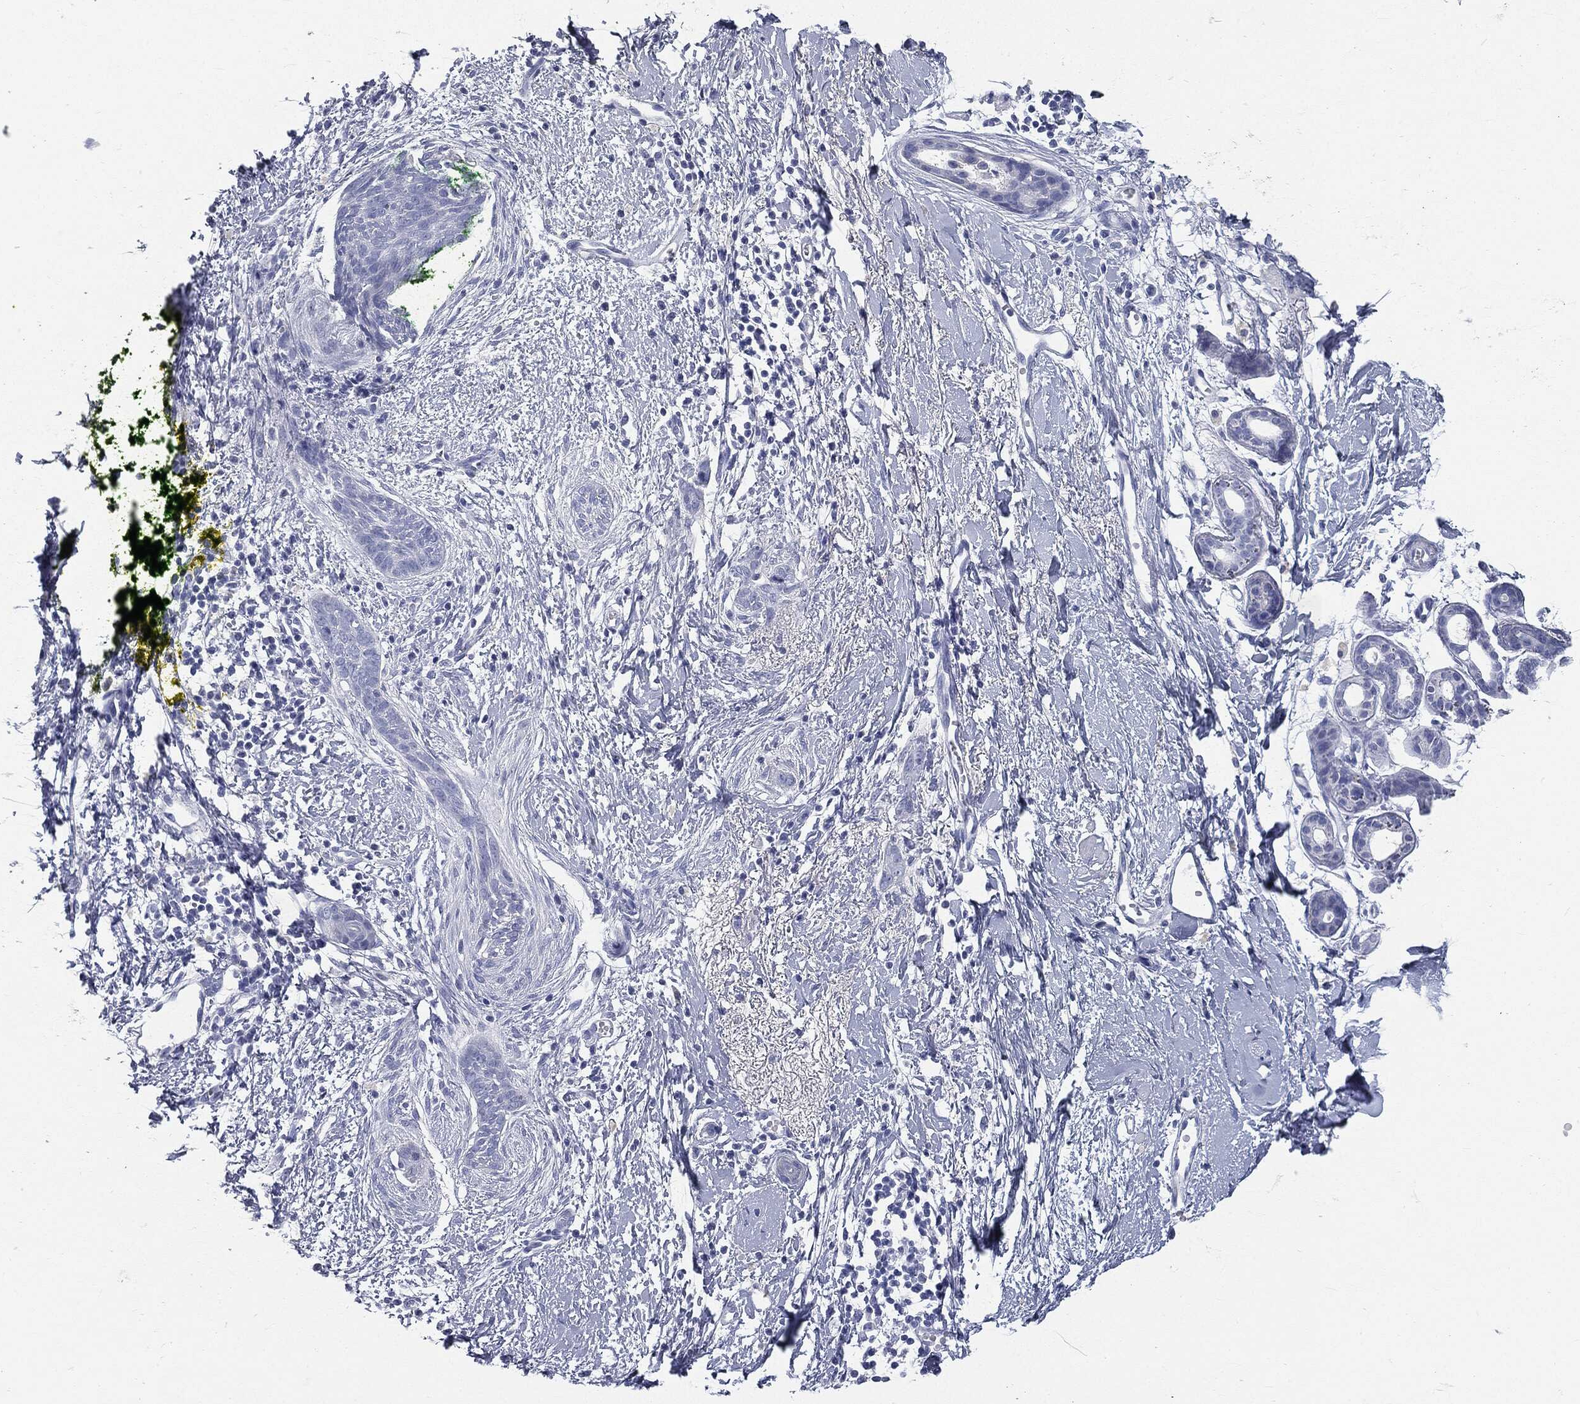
{"staining": {"intensity": "negative", "quantity": "none", "location": "none"}, "tissue": "skin cancer", "cell_type": "Tumor cells", "image_type": "cancer", "snomed": [{"axis": "morphology", "description": "Basal cell carcinoma"}, {"axis": "topography", "description": "Skin"}], "caption": "Immunohistochemical staining of basal cell carcinoma (skin) exhibits no significant expression in tumor cells.", "gene": "CUZD1", "patient": {"sex": "female", "age": 65}}